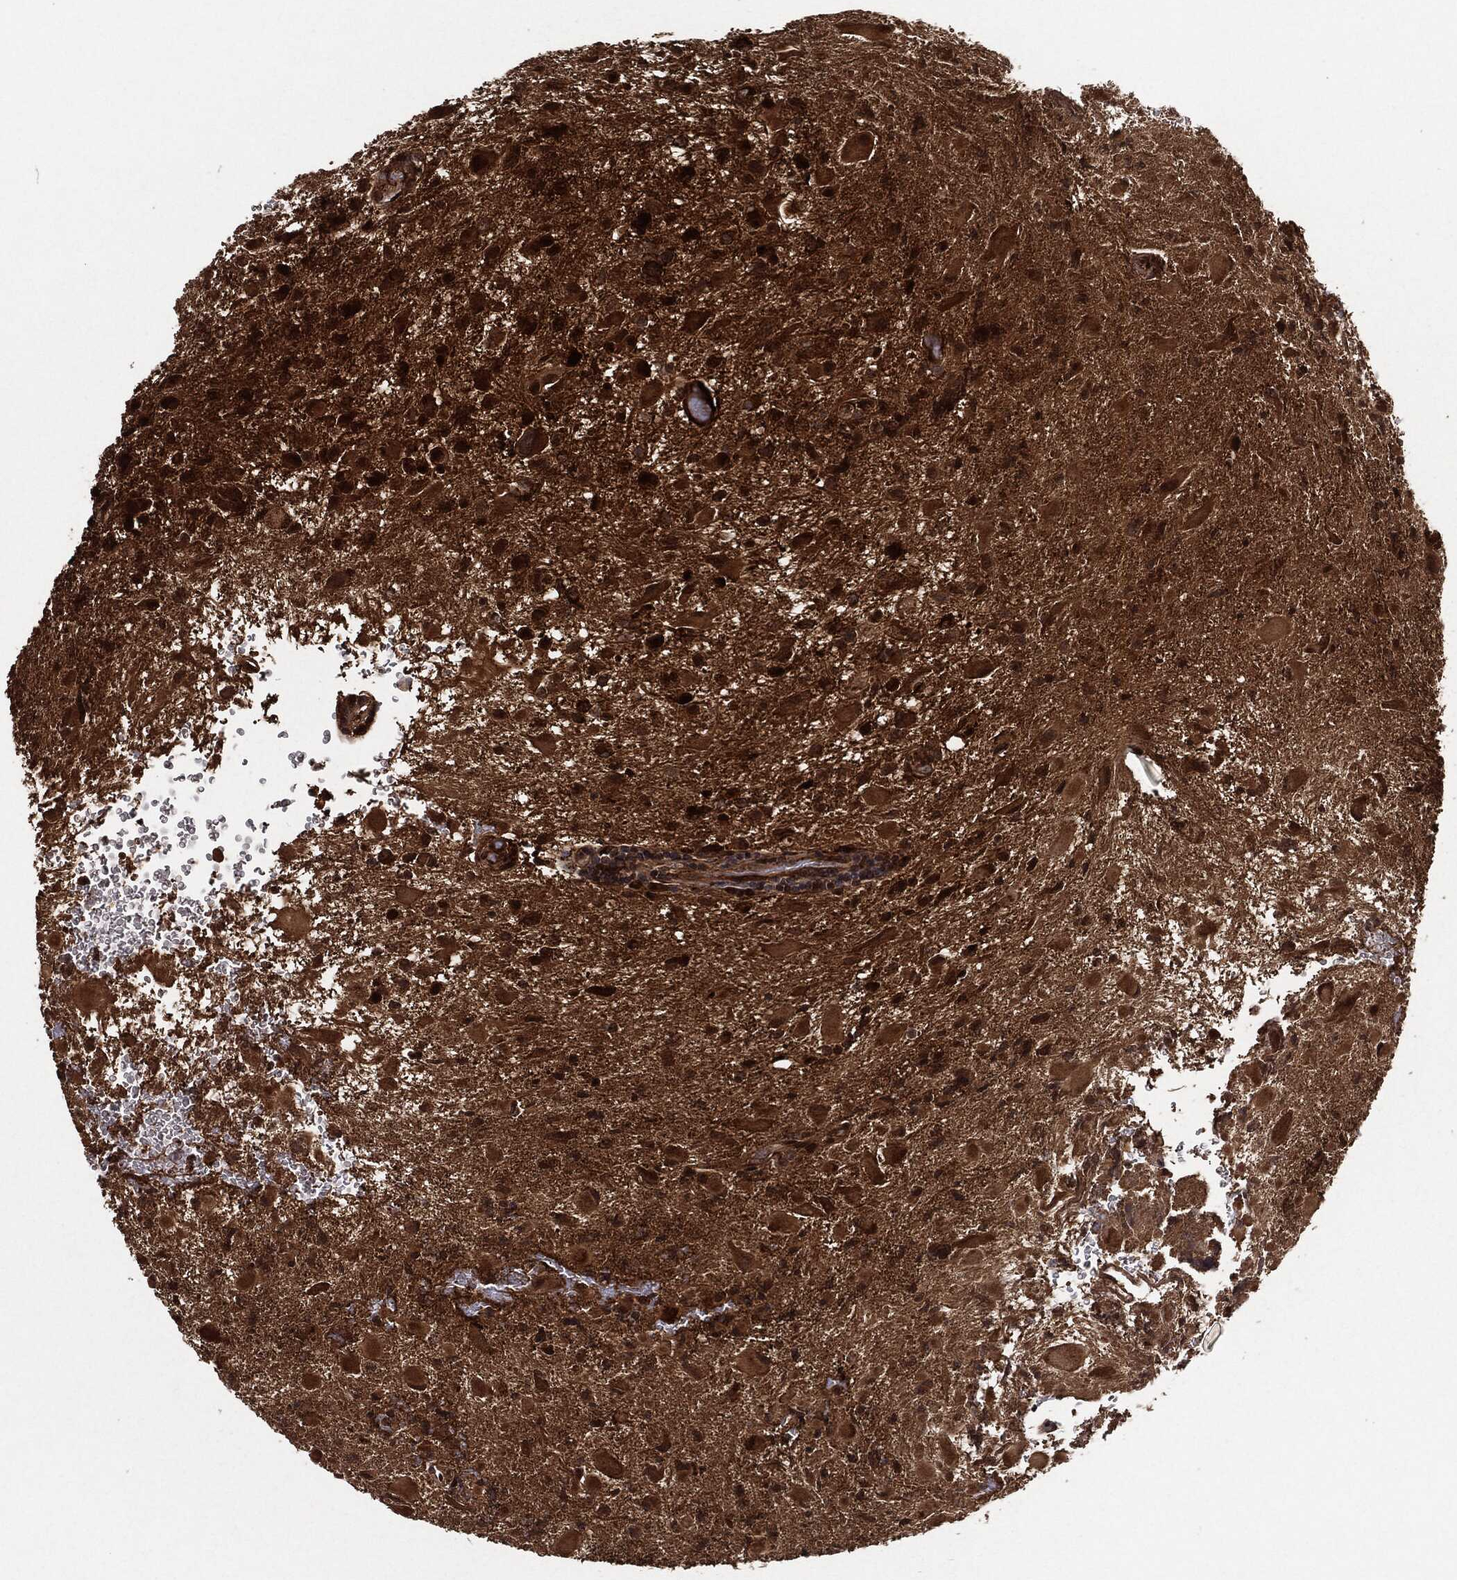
{"staining": {"intensity": "strong", "quantity": ">75%", "location": "cytoplasmic/membranous,nuclear"}, "tissue": "glioma", "cell_type": "Tumor cells", "image_type": "cancer", "snomed": [{"axis": "morphology", "description": "Glioma, malignant, Low grade"}, {"axis": "topography", "description": "Brain"}], "caption": "Immunohistochemistry (DAB) staining of human malignant glioma (low-grade) shows strong cytoplasmic/membranous and nuclear protein expression in approximately >75% of tumor cells.", "gene": "BCAR1", "patient": {"sex": "female", "age": 32}}